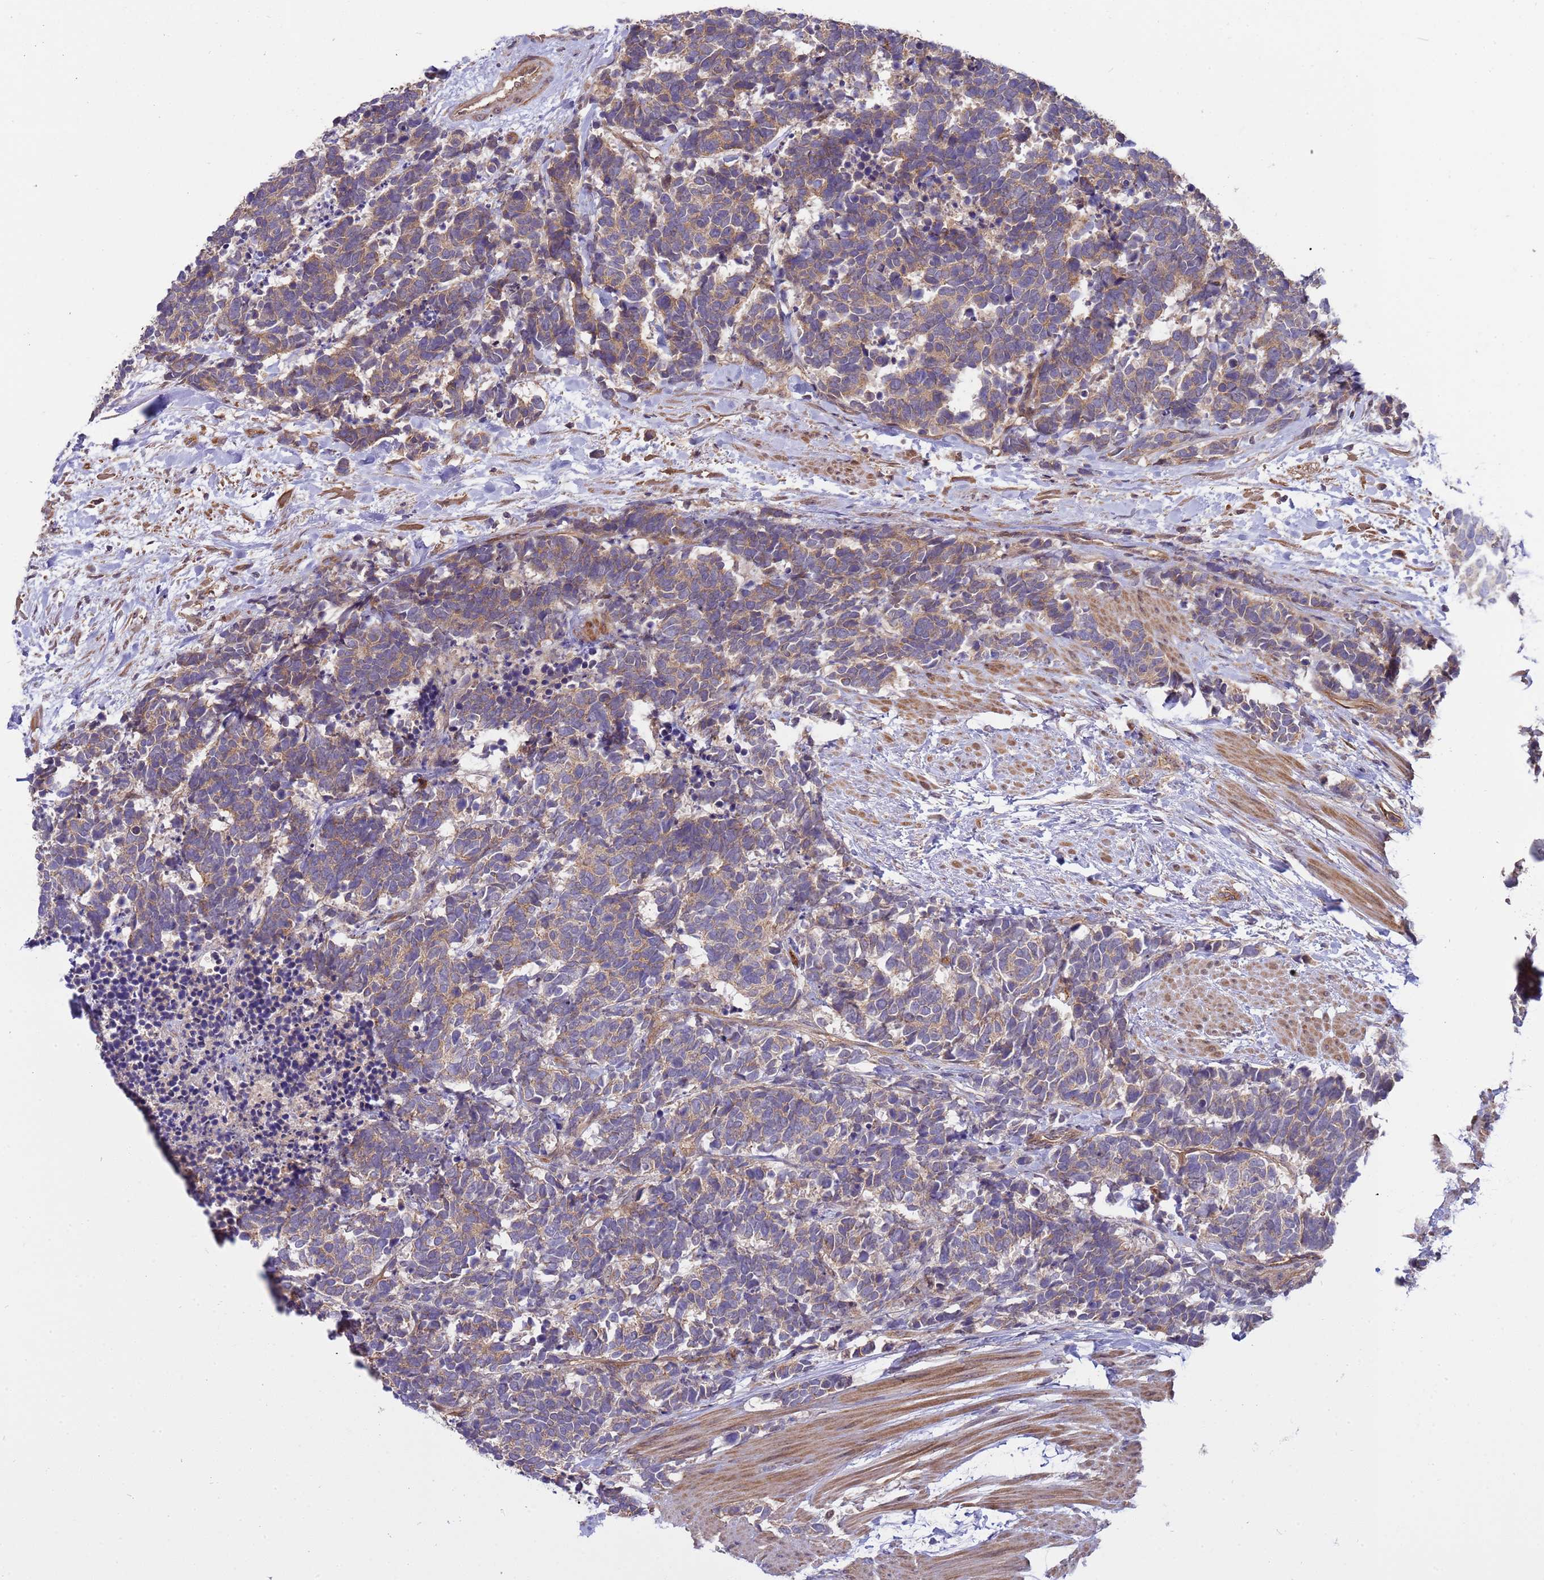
{"staining": {"intensity": "weak", "quantity": ">75%", "location": "cytoplasmic/membranous"}, "tissue": "carcinoid", "cell_type": "Tumor cells", "image_type": "cancer", "snomed": [{"axis": "morphology", "description": "Carcinoma, NOS"}, {"axis": "morphology", "description": "Carcinoid, malignant, NOS"}, {"axis": "topography", "description": "Prostate"}], "caption": "Approximately >75% of tumor cells in carcinoid demonstrate weak cytoplasmic/membranous protein expression as visualized by brown immunohistochemical staining.", "gene": "SMCO3", "patient": {"sex": "male", "age": 57}}